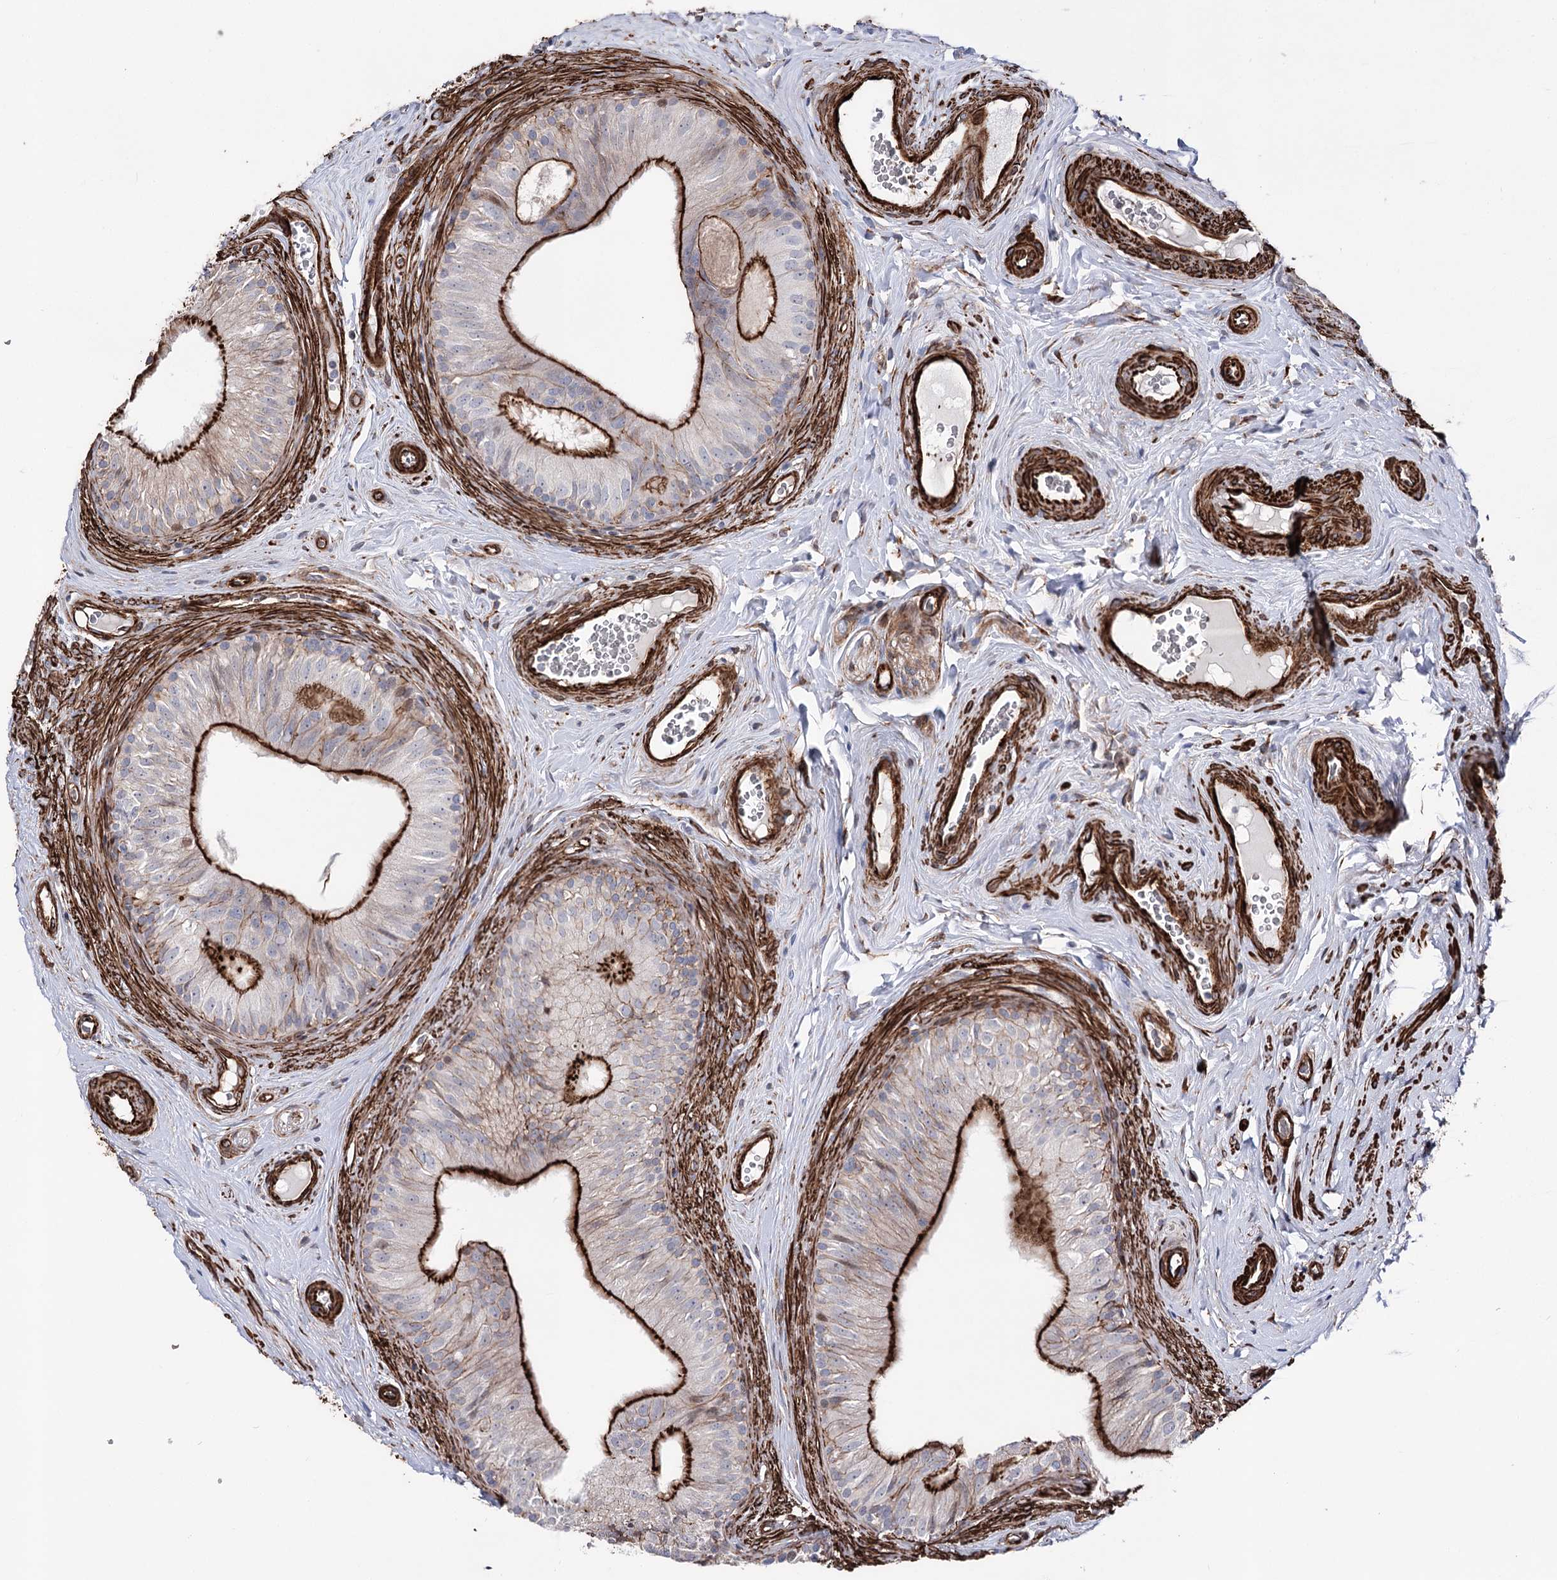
{"staining": {"intensity": "strong", "quantity": "25%-75%", "location": "cytoplasmic/membranous"}, "tissue": "epididymis", "cell_type": "Glandular cells", "image_type": "normal", "snomed": [{"axis": "morphology", "description": "Normal tissue, NOS"}, {"axis": "topography", "description": "Epididymis"}], "caption": "Immunohistochemical staining of benign human epididymis displays strong cytoplasmic/membranous protein expression in about 25%-75% of glandular cells. The staining is performed using DAB (3,3'-diaminobenzidine) brown chromogen to label protein expression. The nuclei are counter-stained blue using hematoxylin.", "gene": "ARHGAP20", "patient": {"sex": "male", "age": 46}}